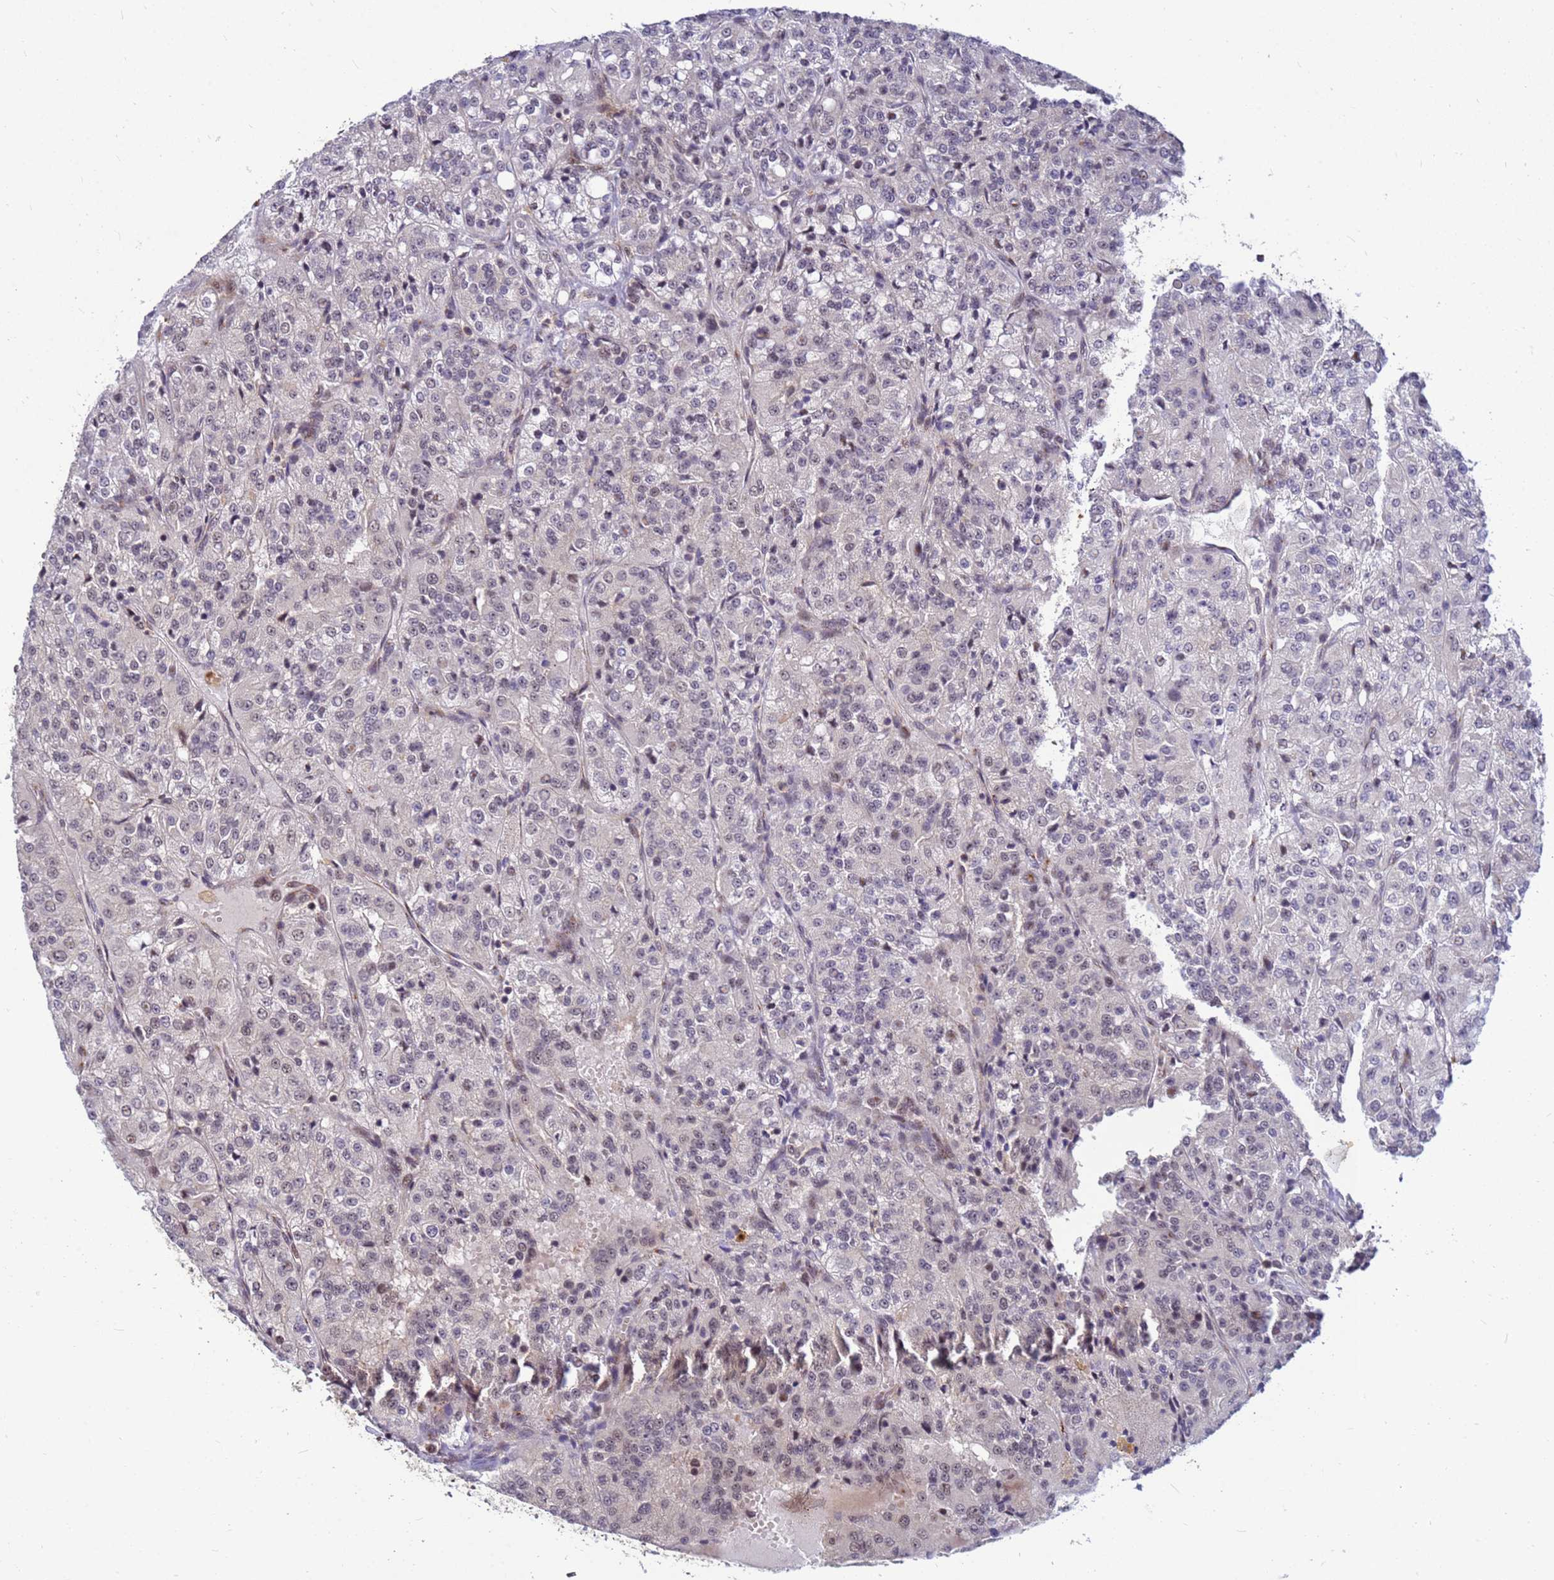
{"staining": {"intensity": "weak", "quantity": "<25%", "location": "nuclear"}, "tissue": "renal cancer", "cell_type": "Tumor cells", "image_type": "cancer", "snomed": [{"axis": "morphology", "description": "Adenocarcinoma, NOS"}, {"axis": "topography", "description": "Kidney"}], "caption": "Immunohistochemistry photomicrograph of renal cancer stained for a protein (brown), which reveals no expression in tumor cells.", "gene": "NCBP2", "patient": {"sex": "female", "age": 63}}